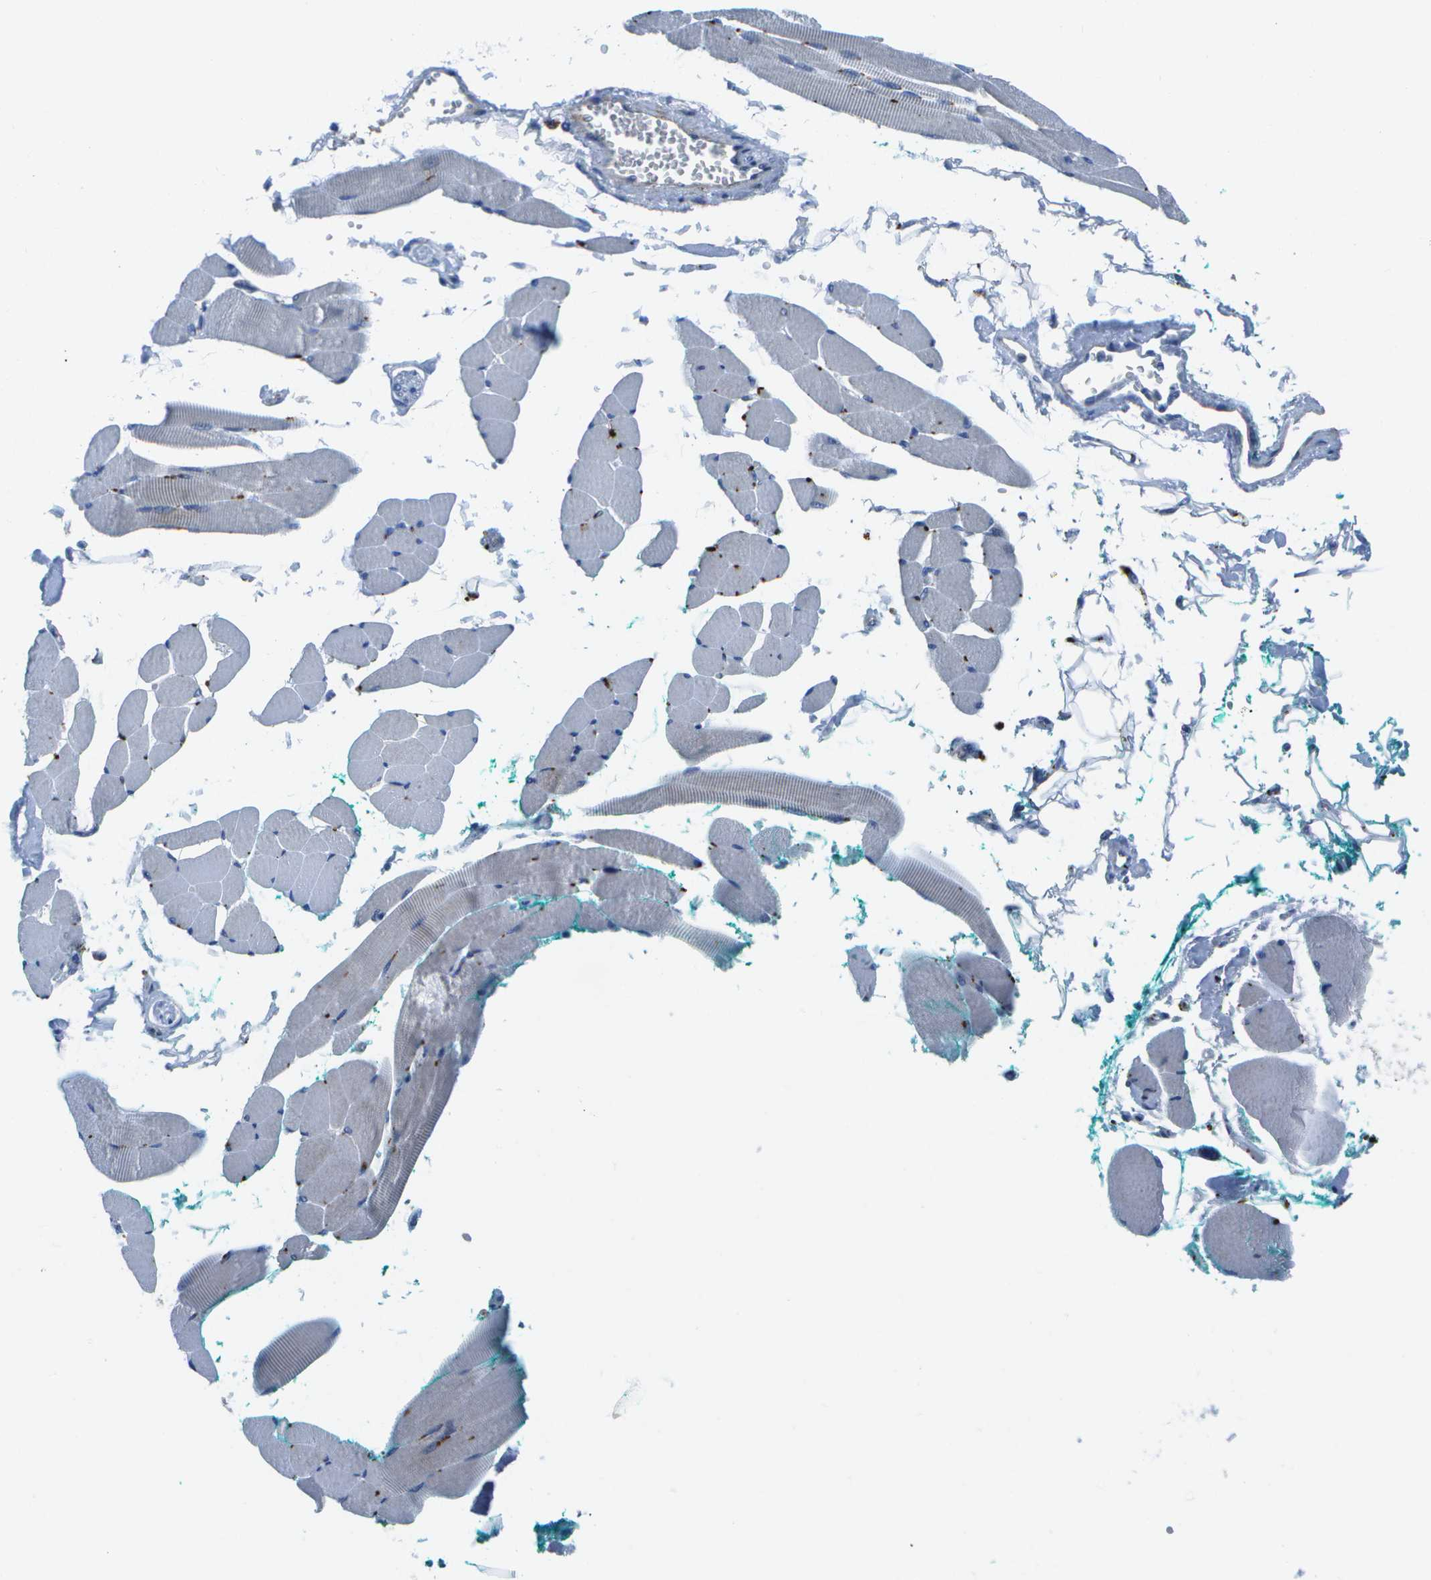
{"staining": {"intensity": "weak", "quantity": "<25%", "location": "cytoplasmic/membranous"}, "tissue": "skeletal muscle", "cell_type": "Myocytes", "image_type": "normal", "snomed": [{"axis": "morphology", "description": "Normal tissue, NOS"}, {"axis": "topography", "description": "Skeletal muscle"}, {"axis": "topography", "description": "Oral tissue"}, {"axis": "topography", "description": "Peripheral nerve tissue"}], "caption": "This micrograph is of normal skeletal muscle stained with immunohistochemistry (IHC) to label a protein in brown with the nuclei are counter-stained blue. There is no staining in myocytes.", "gene": "DCT", "patient": {"sex": "female", "age": 84}}